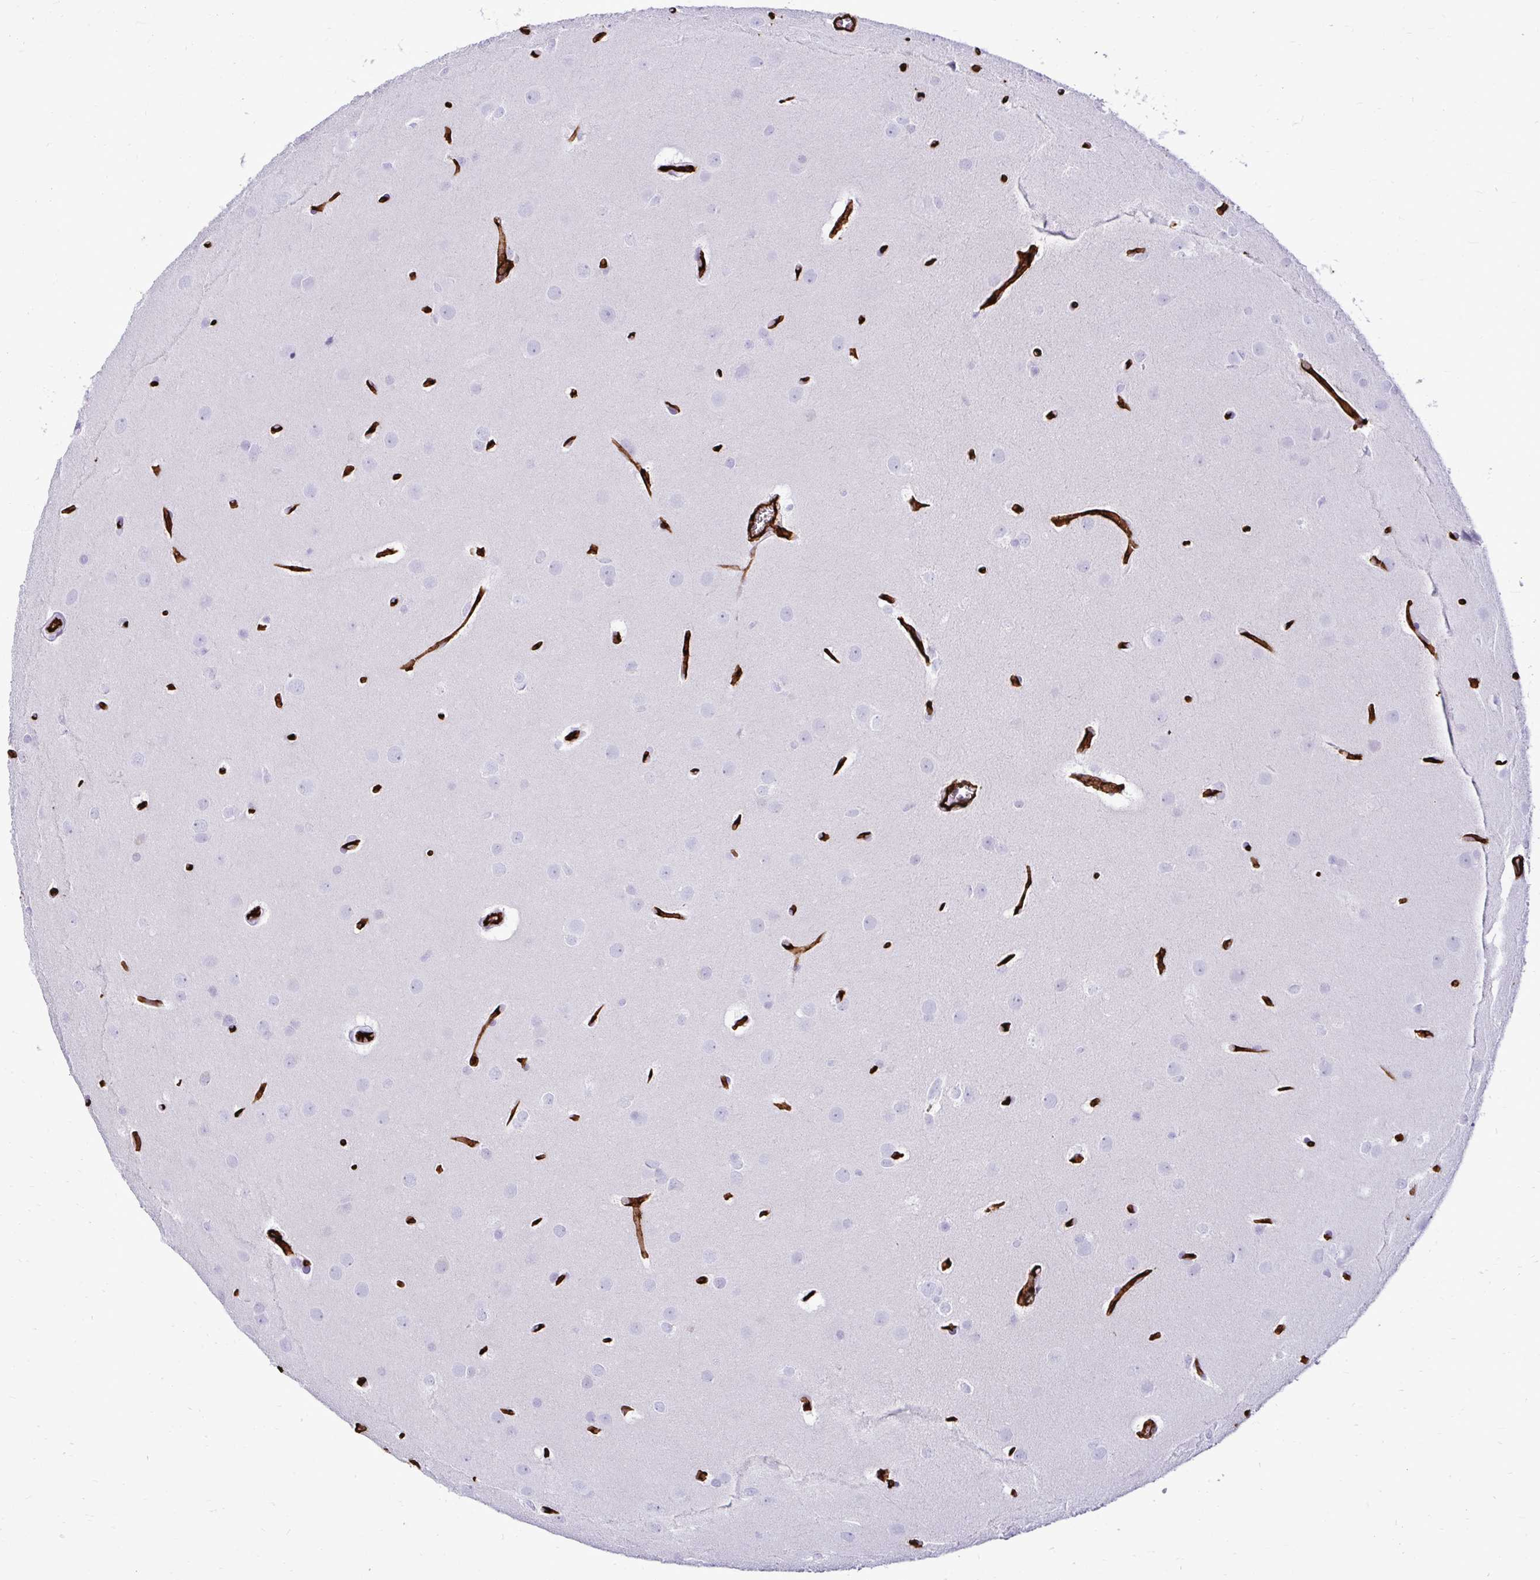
{"staining": {"intensity": "negative", "quantity": "none", "location": "none"}, "tissue": "glioma", "cell_type": "Tumor cells", "image_type": "cancer", "snomed": [{"axis": "morphology", "description": "Glioma, malignant, Low grade"}, {"axis": "topography", "description": "Brain"}], "caption": "Glioma was stained to show a protein in brown. There is no significant staining in tumor cells.", "gene": "ABCG2", "patient": {"sex": "female", "age": 32}}